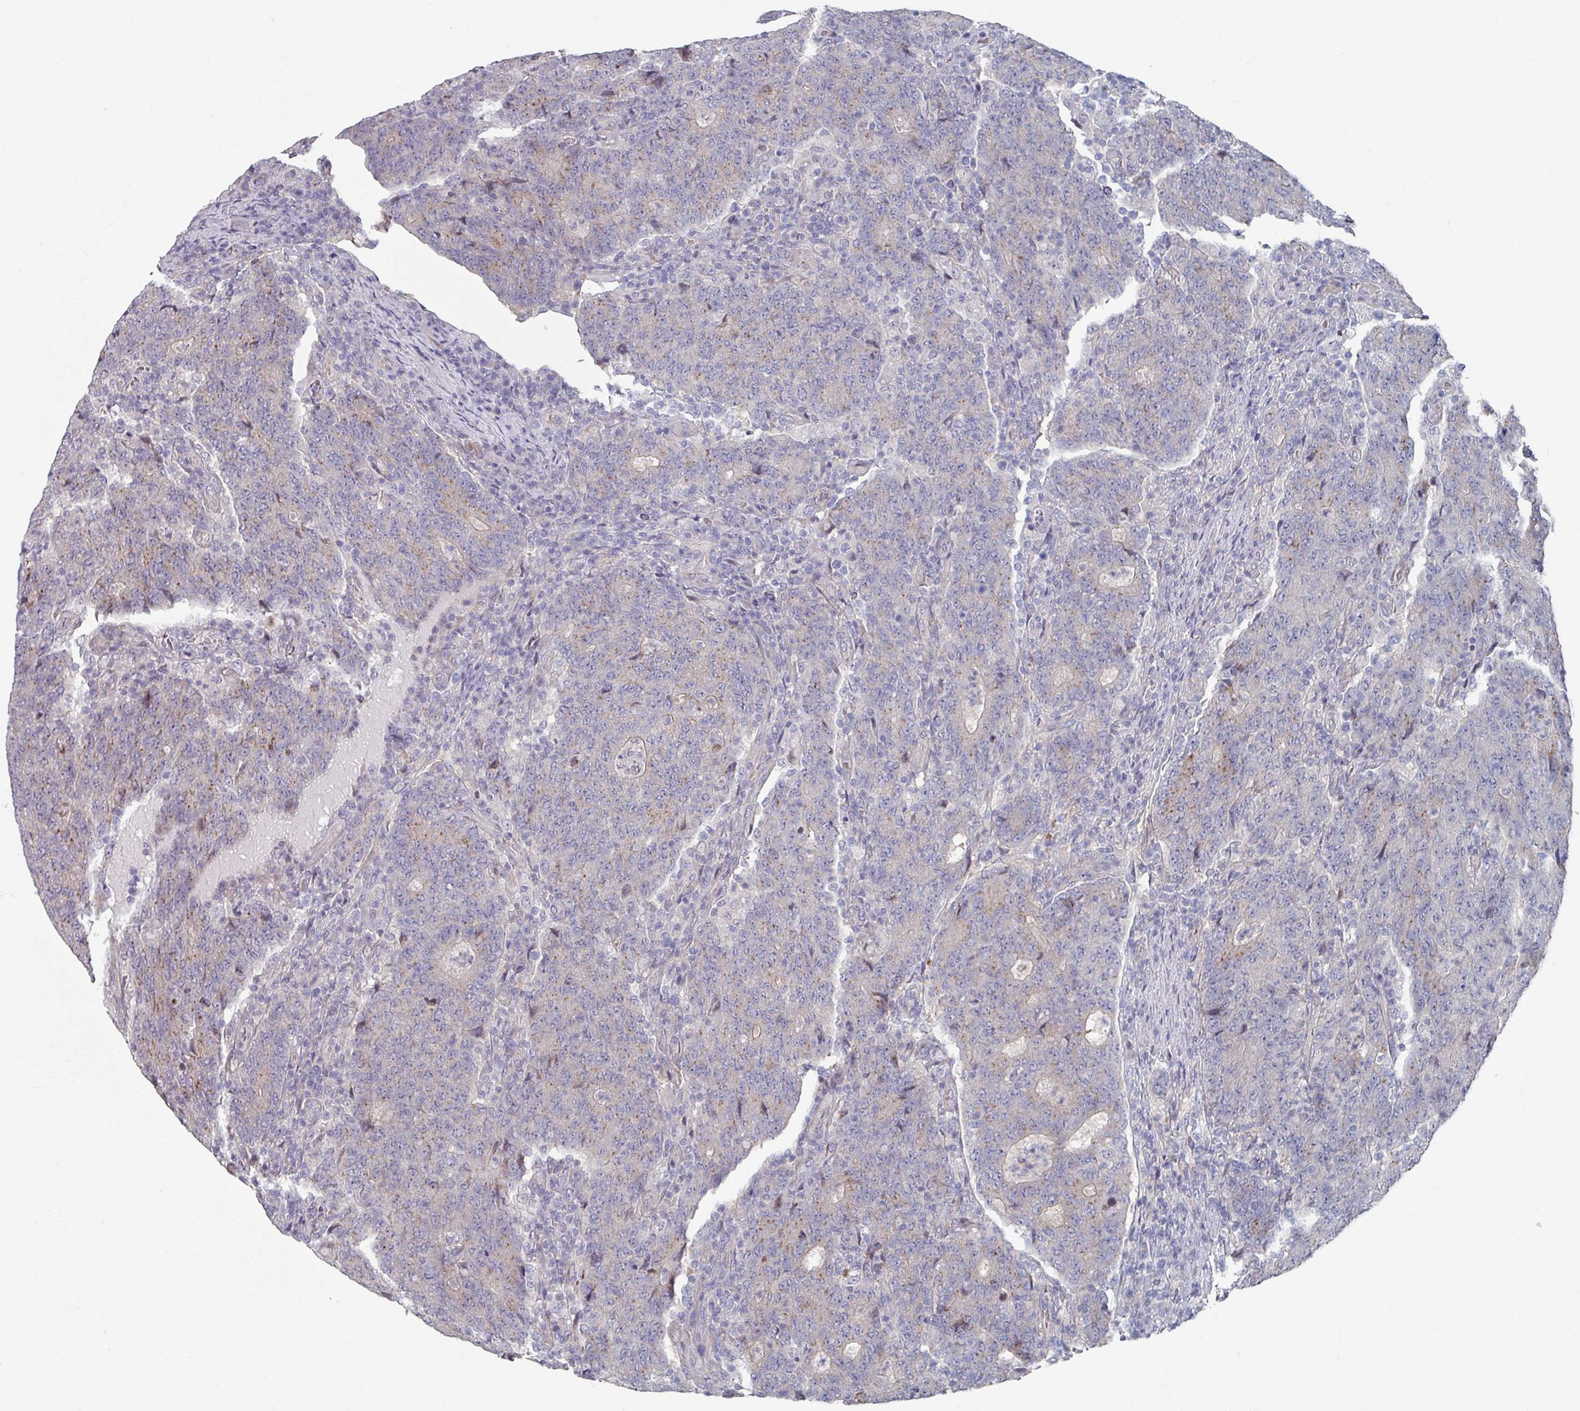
{"staining": {"intensity": "moderate", "quantity": "<25%", "location": "cytoplasmic/membranous"}, "tissue": "colorectal cancer", "cell_type": "Tumor cells", "image_type": "cancer", "snomed": [{"axis": "morphology", "description": "Adenocarcinoma, NOS"}, {"axis": "topography", "description": "Colon"}], "caption": "Immunohistochemistry (IHC) image of colorectal cancer (adenocarcinoma) stained for a protein (brown), which exhibits low levels of moderate cytoplasmic/membranous staining in about <25% of tumor cells.", "gene": "EFL1", "patient": {"sex": "female", "age": 75}}